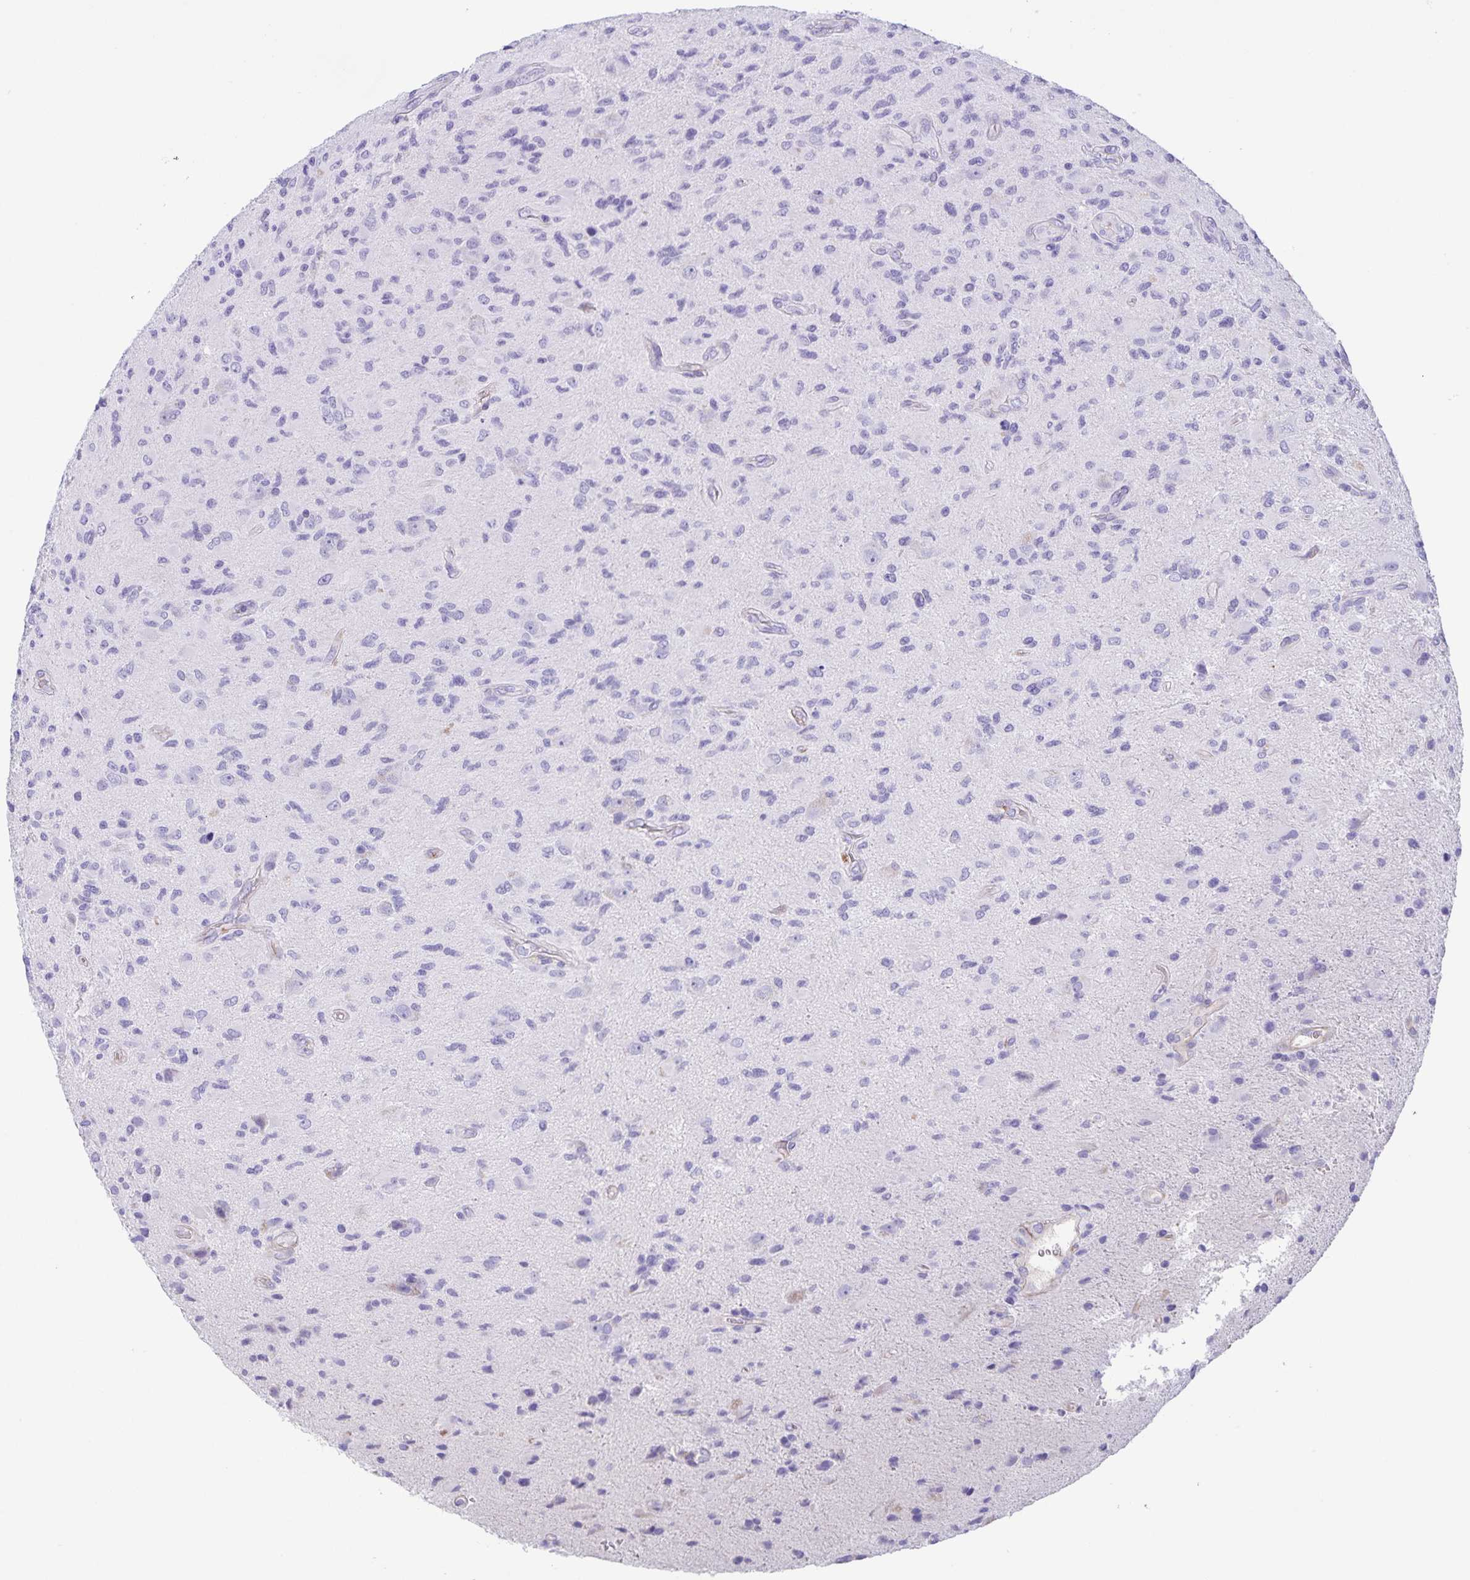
{"staining": {"intensity": "negative", "quantity": "none", "location": "none"}, "tissue": "glioma", "cell_type": "Tumor cells", "image_type": "cancer", "snomed": [{"axis": "morphology", "description": "Glioma, malignant, High grade"}, {"axis": "topography", "description": "Brain"}], "caption": "This is an immunohistochemistry micrograph of malignant glioma (high-grade). There is no staining in tumor cells.", "gene": "UBQLN3", "patient": {"sex": "female", "age": 65}}